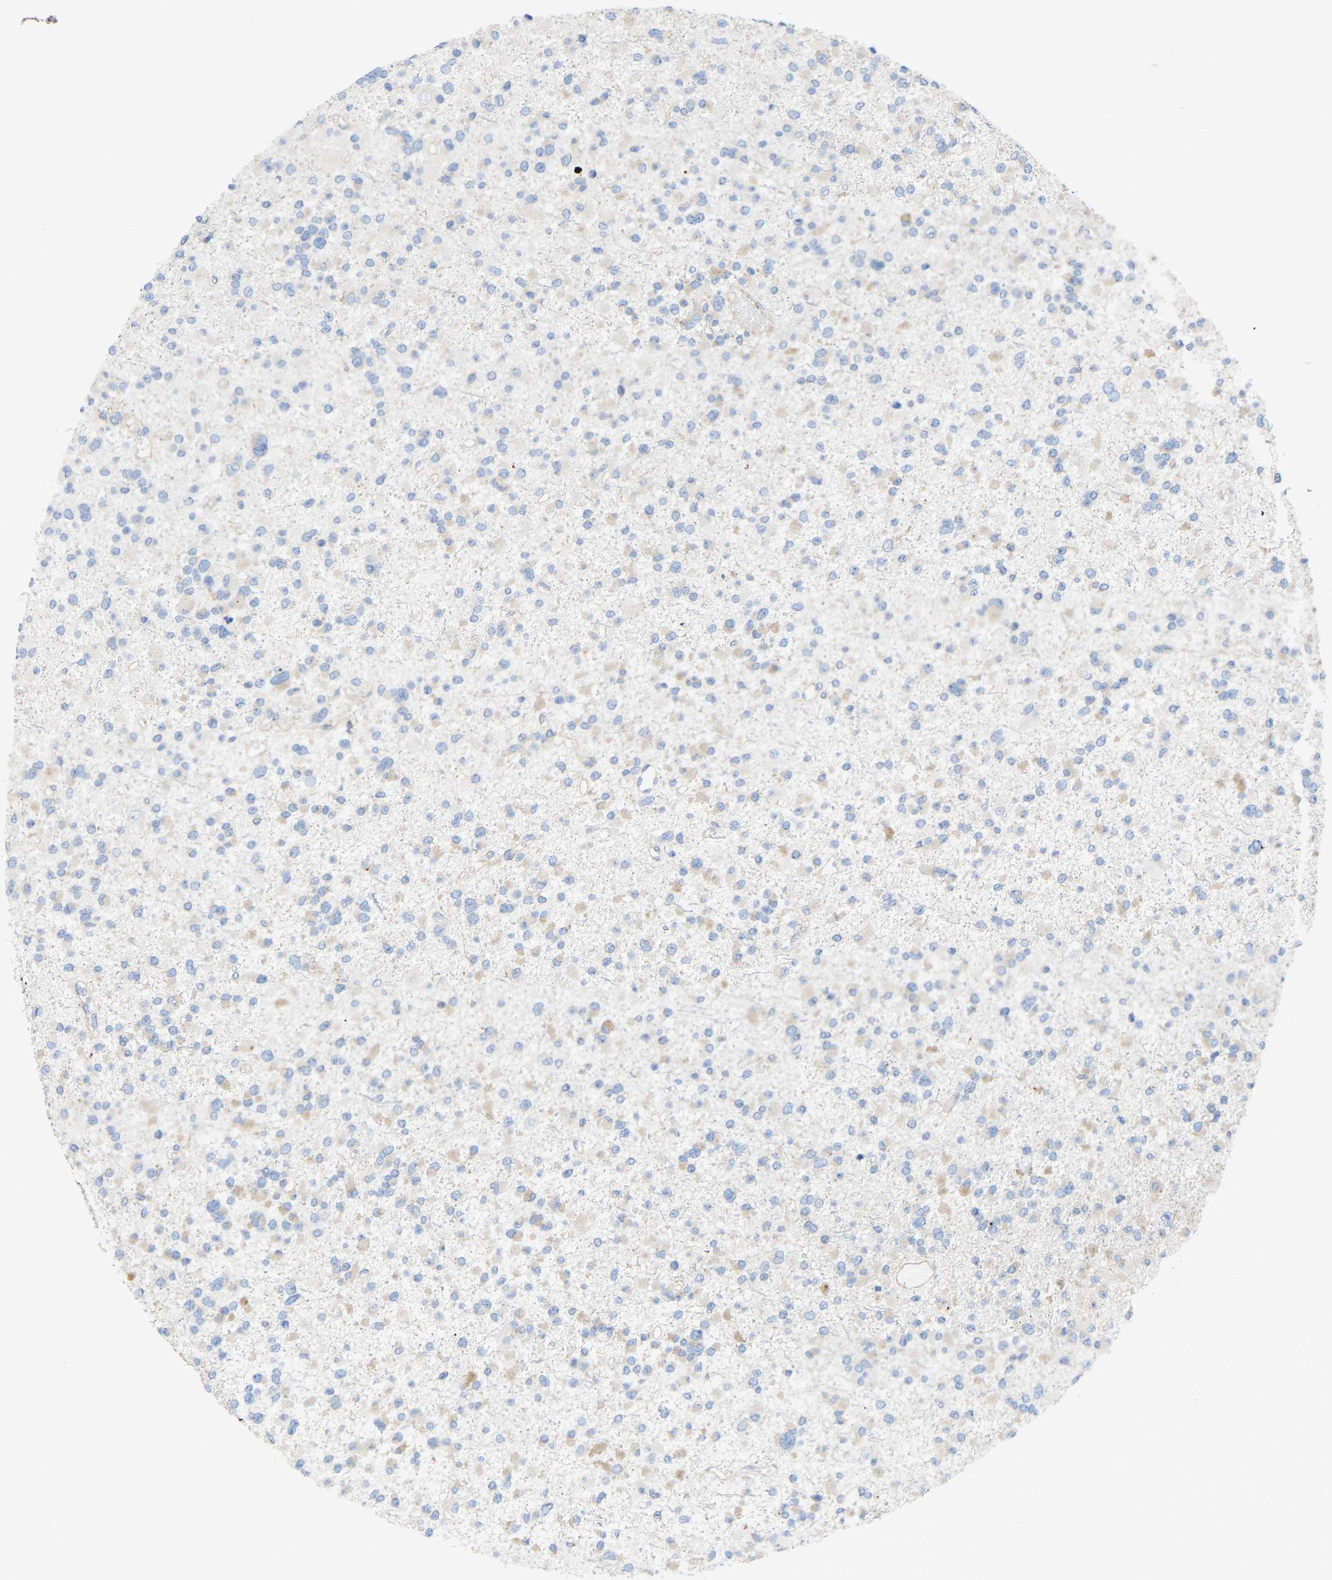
{"staining": {"intensity": "negative", "quantity": "none", "location": "none"}, "tissue": "glioma", "cell_type": "Tumor cells", "image_type": "cancer", "snomed": [{"axis": "morphology", "description": "Glioma, malignant, Low grade"}, {"axis": "topography", "description": "Brain"}], "caption": "This is an IHC image of human glioma. There is no staining in tumor cells.", "gene": "TOR1B", "patient": {"sex": "female", "age": 22}}